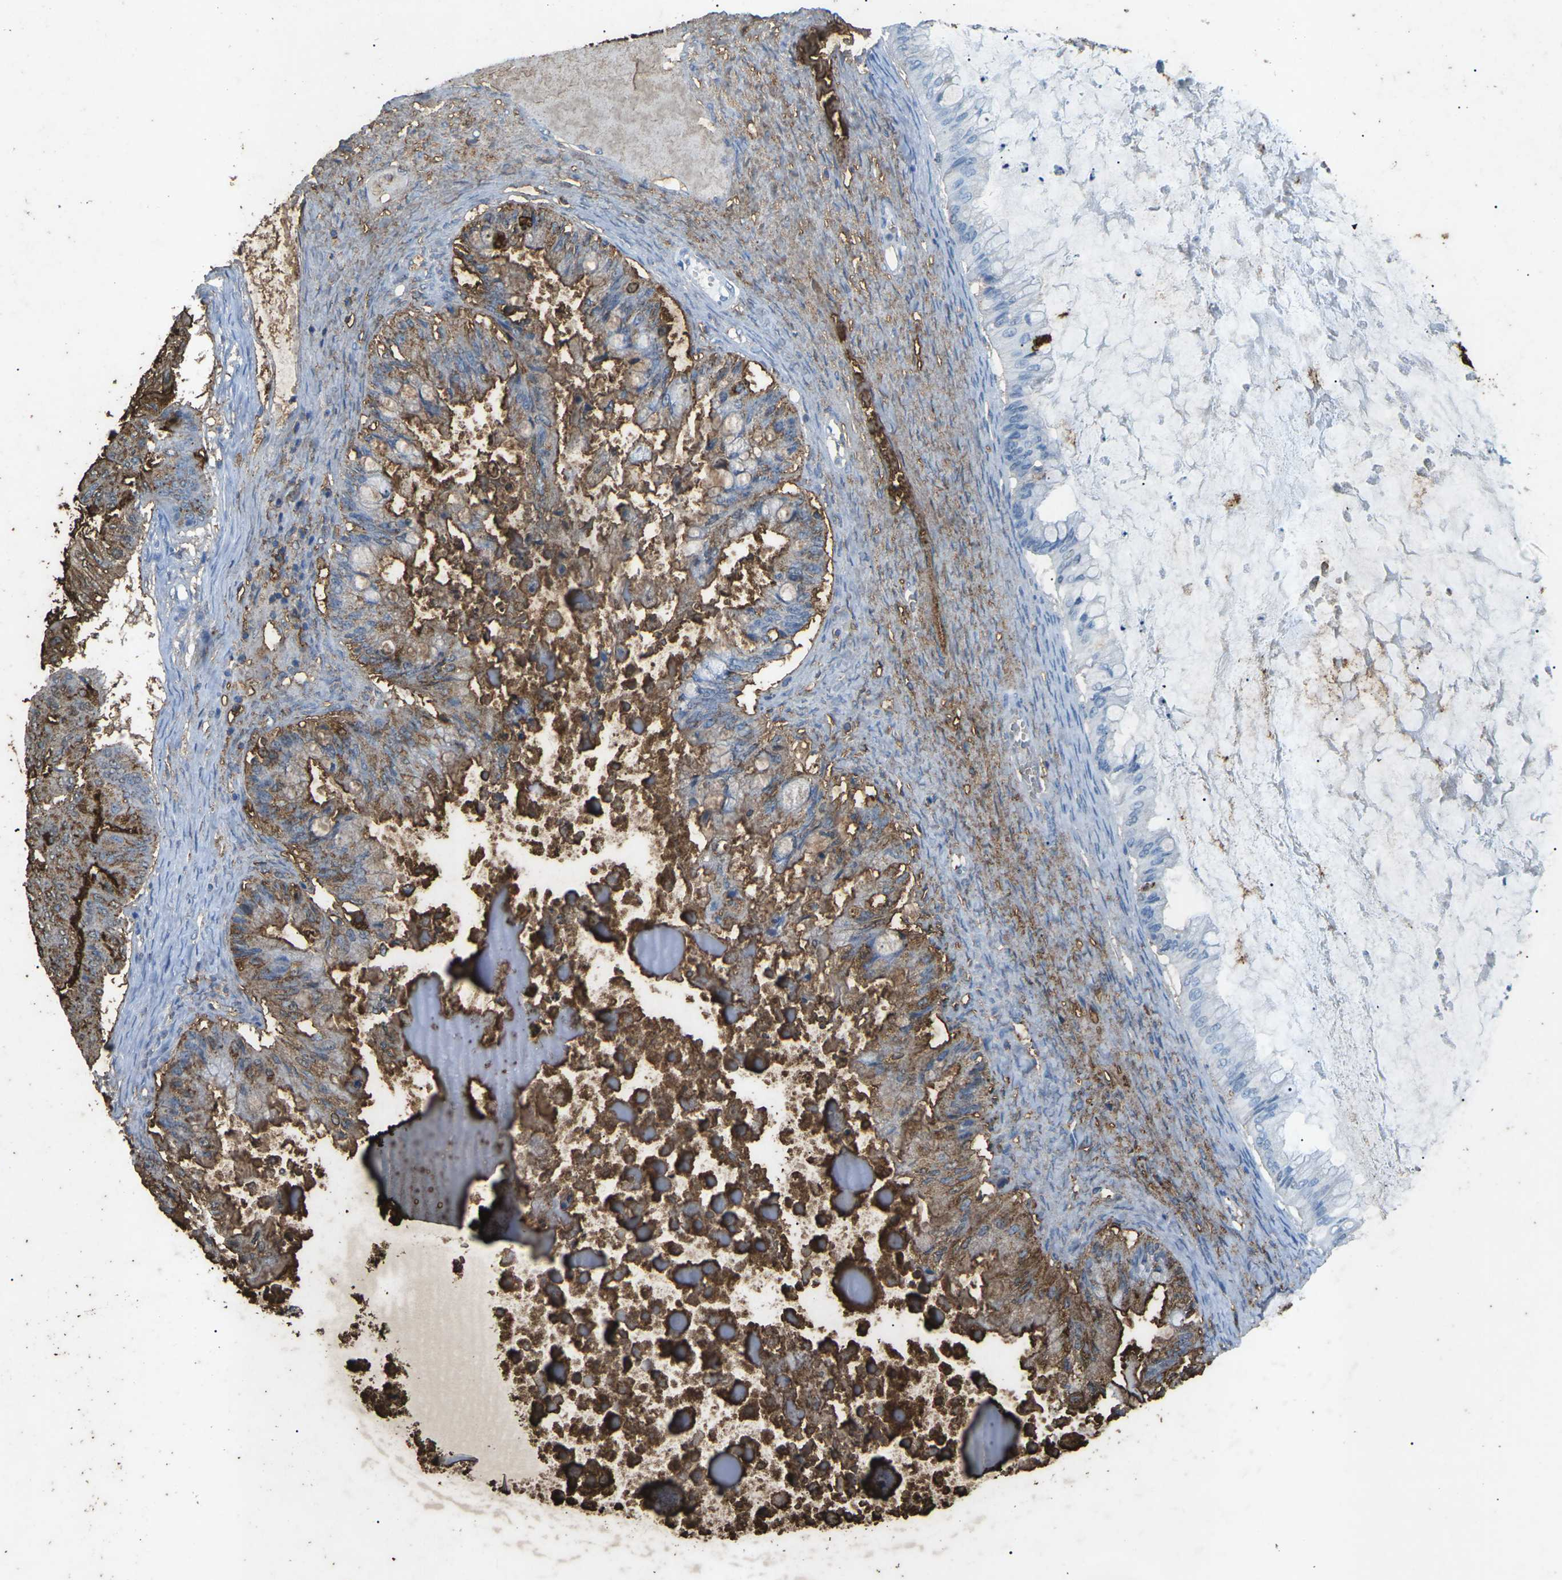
{"staining": {"intensity": "moderate", "quantity": ">75%", "location": "cytoplasmic/membranous"}, "tissue": "ovarian cancer", "cell_type": "Tumor cells", "image_type": "cancer", "snomed": [{"axis": "morphology", "description": "Cystadenocarcinoma, mucinous, NOS"}, {"axis": "topography", "description": "Ovary"}], "caption": "The histopathology image displays a brown stain indicating the presence of a protein in the cytoplasmic/membranous of tumor cells in ovarian cancer (mucinous cystadenocarcinoma).", "gene": "CTAGE1", "patient": {"sex": "female", "age": 57}}